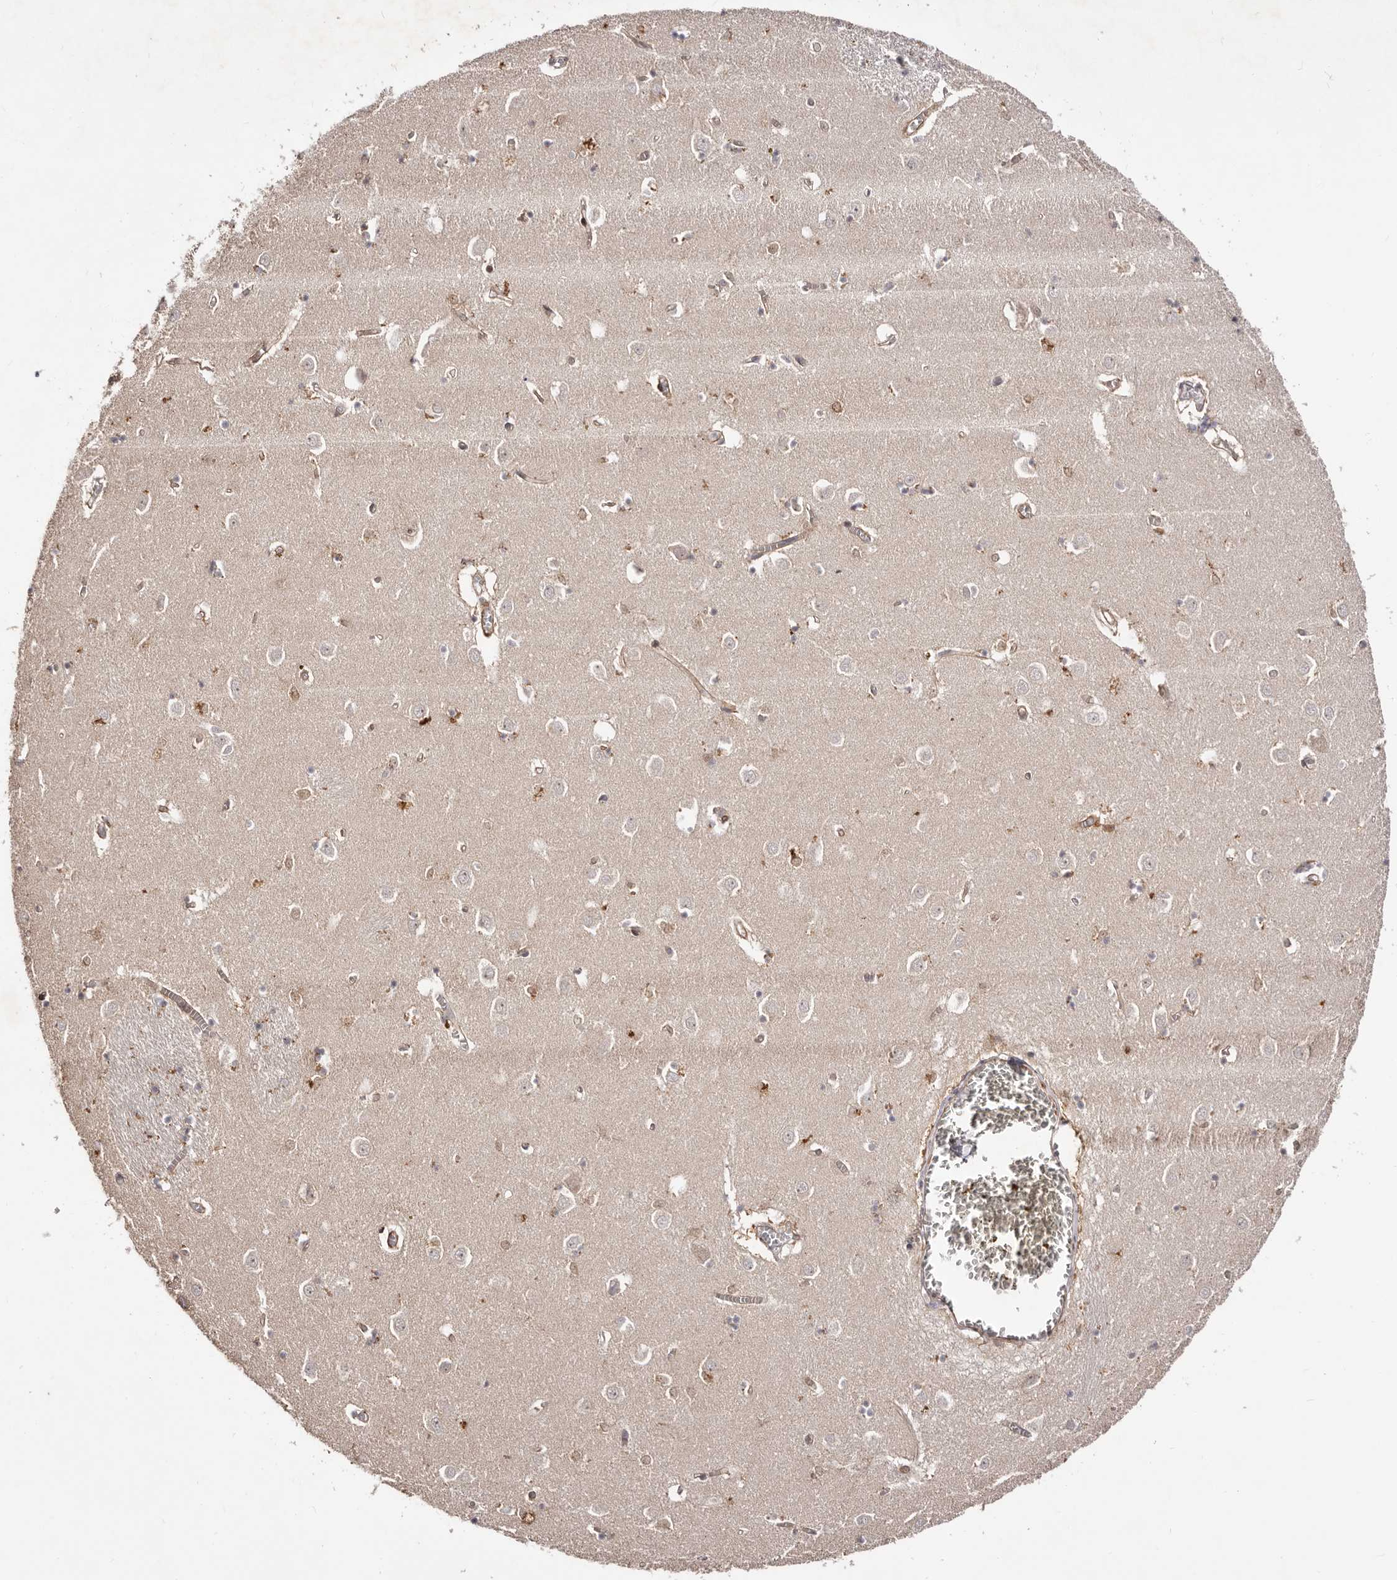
{"staining": {"intensity": "negative", "quantity": "none", "location": "none"}, "tissue": "caudate", "cell_type": "Glial cells", "image_type": "normal", "snomed": [{"axis": "morphology", "description": "Normal tissue, NOS"}, {"axis": "topography", "description": "Lateral ventricle wall"}], "caption": "The IHC image has no significant positivity in glial cells of caudate. The staining is performed using DAB brown chromogen with nuclei counter-stained in using hematoxylin.", "gene": "MICAL2", "patient": {"sex": "male", "age": 70}}